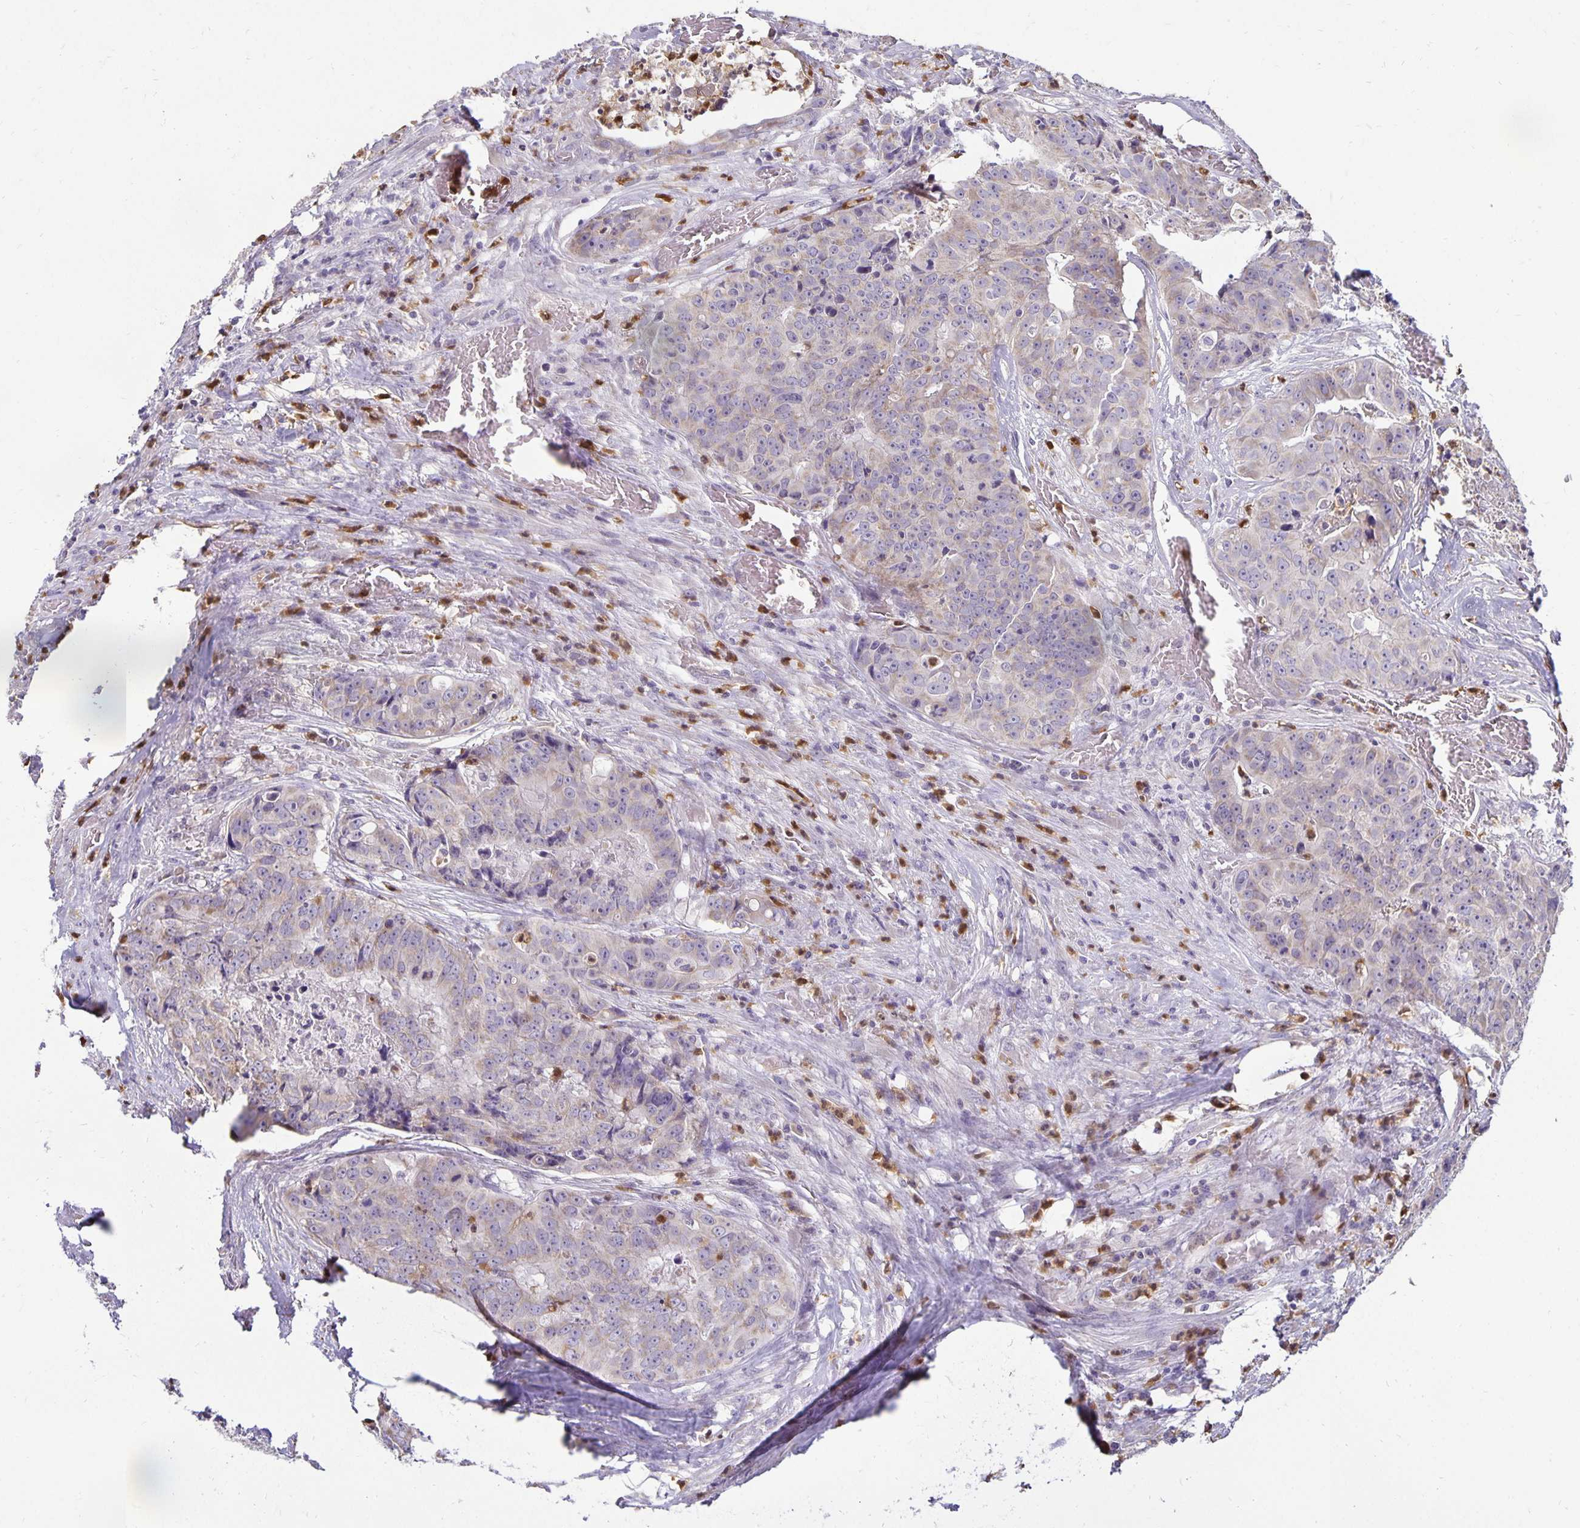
{"staining": {"intensity": "weak", "quantity": "<25%", "location": "cytoplasmic/membranous"}, "tissue": "colorectal cancer", "cell_type": "Tumor cells", "image_type": "cancer", "snomed": [{"axis": "morphology", "description": "Adenocarcinoma, NOS"}, {"axis": "topography", "description": "Rectum"}], "caption": "An IHC photomicrograph of colorectal cancer (adenocarcinoma) is shown. There is no staining in tumor cells of colorectal cancer (adenocarcinoma).", "gene": "FN3K", "patient": {"sex": "female", "age": 62}}